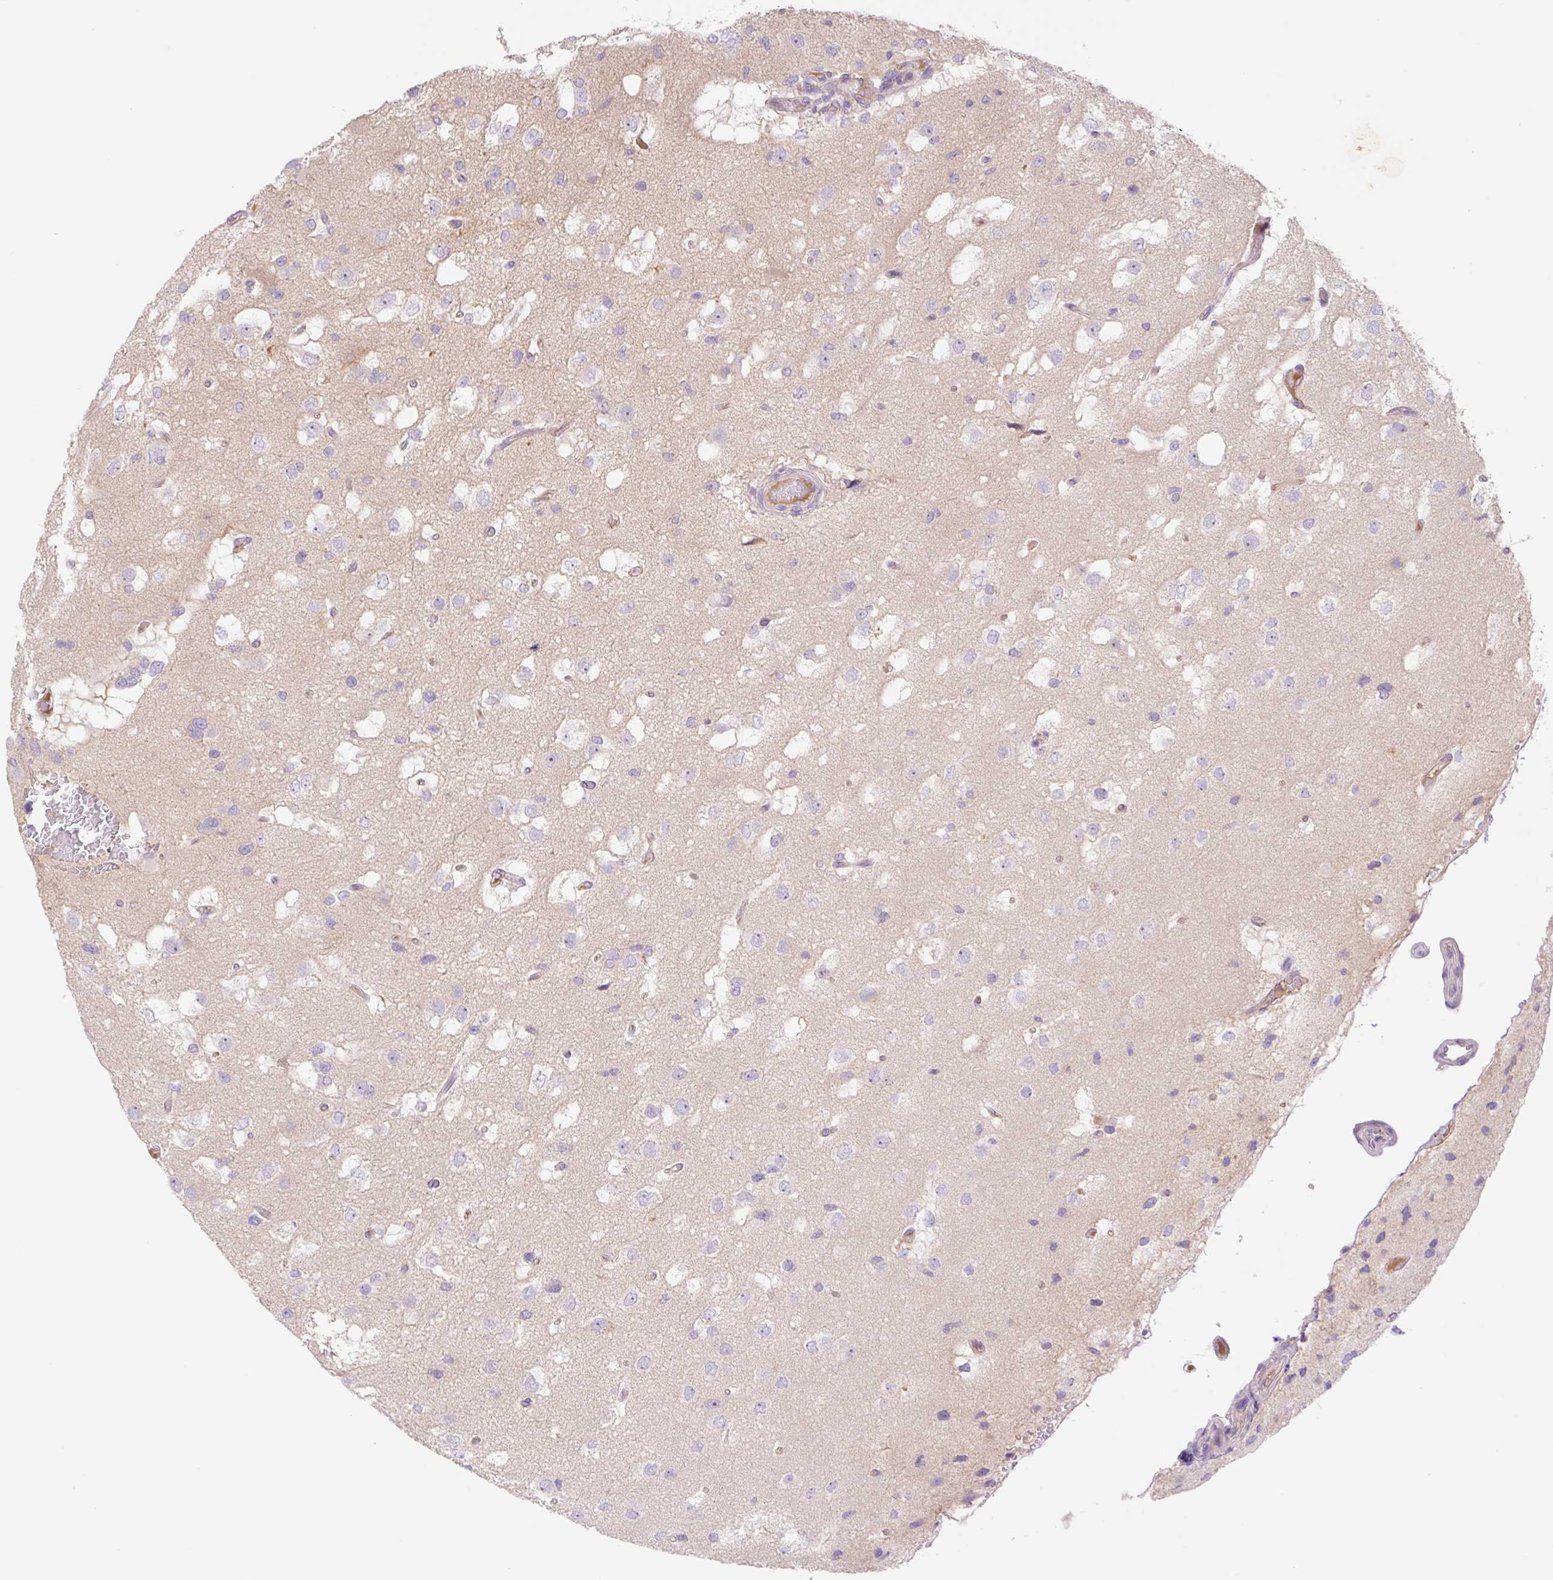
{"staining": {"intensity": "negative", "quantity": "none", "location": "none"}, "tissue": "glioma", "cell_type": "Tumor cells", "image_type": "cancer", "snomed": [{"axis": "morphology", "description": "Glioma, malignant, High grade"}, {"axis": "topography", "description": "Brain"}], "caption": "Immunohistochemistry image of neoplastic tissue: human malignant glioma (high-grade) stained with DAB (3,3'-diaminobenzidine) displays no significant protein staining in tumor cells. The staining was performed using DAB to visualize the protein expression in brown, while the nuclei were stained in blue with hematoxylin (Magnification: 20x).", "gene": "DENND5A", "patient": {"sex": "male", "age": 53}}